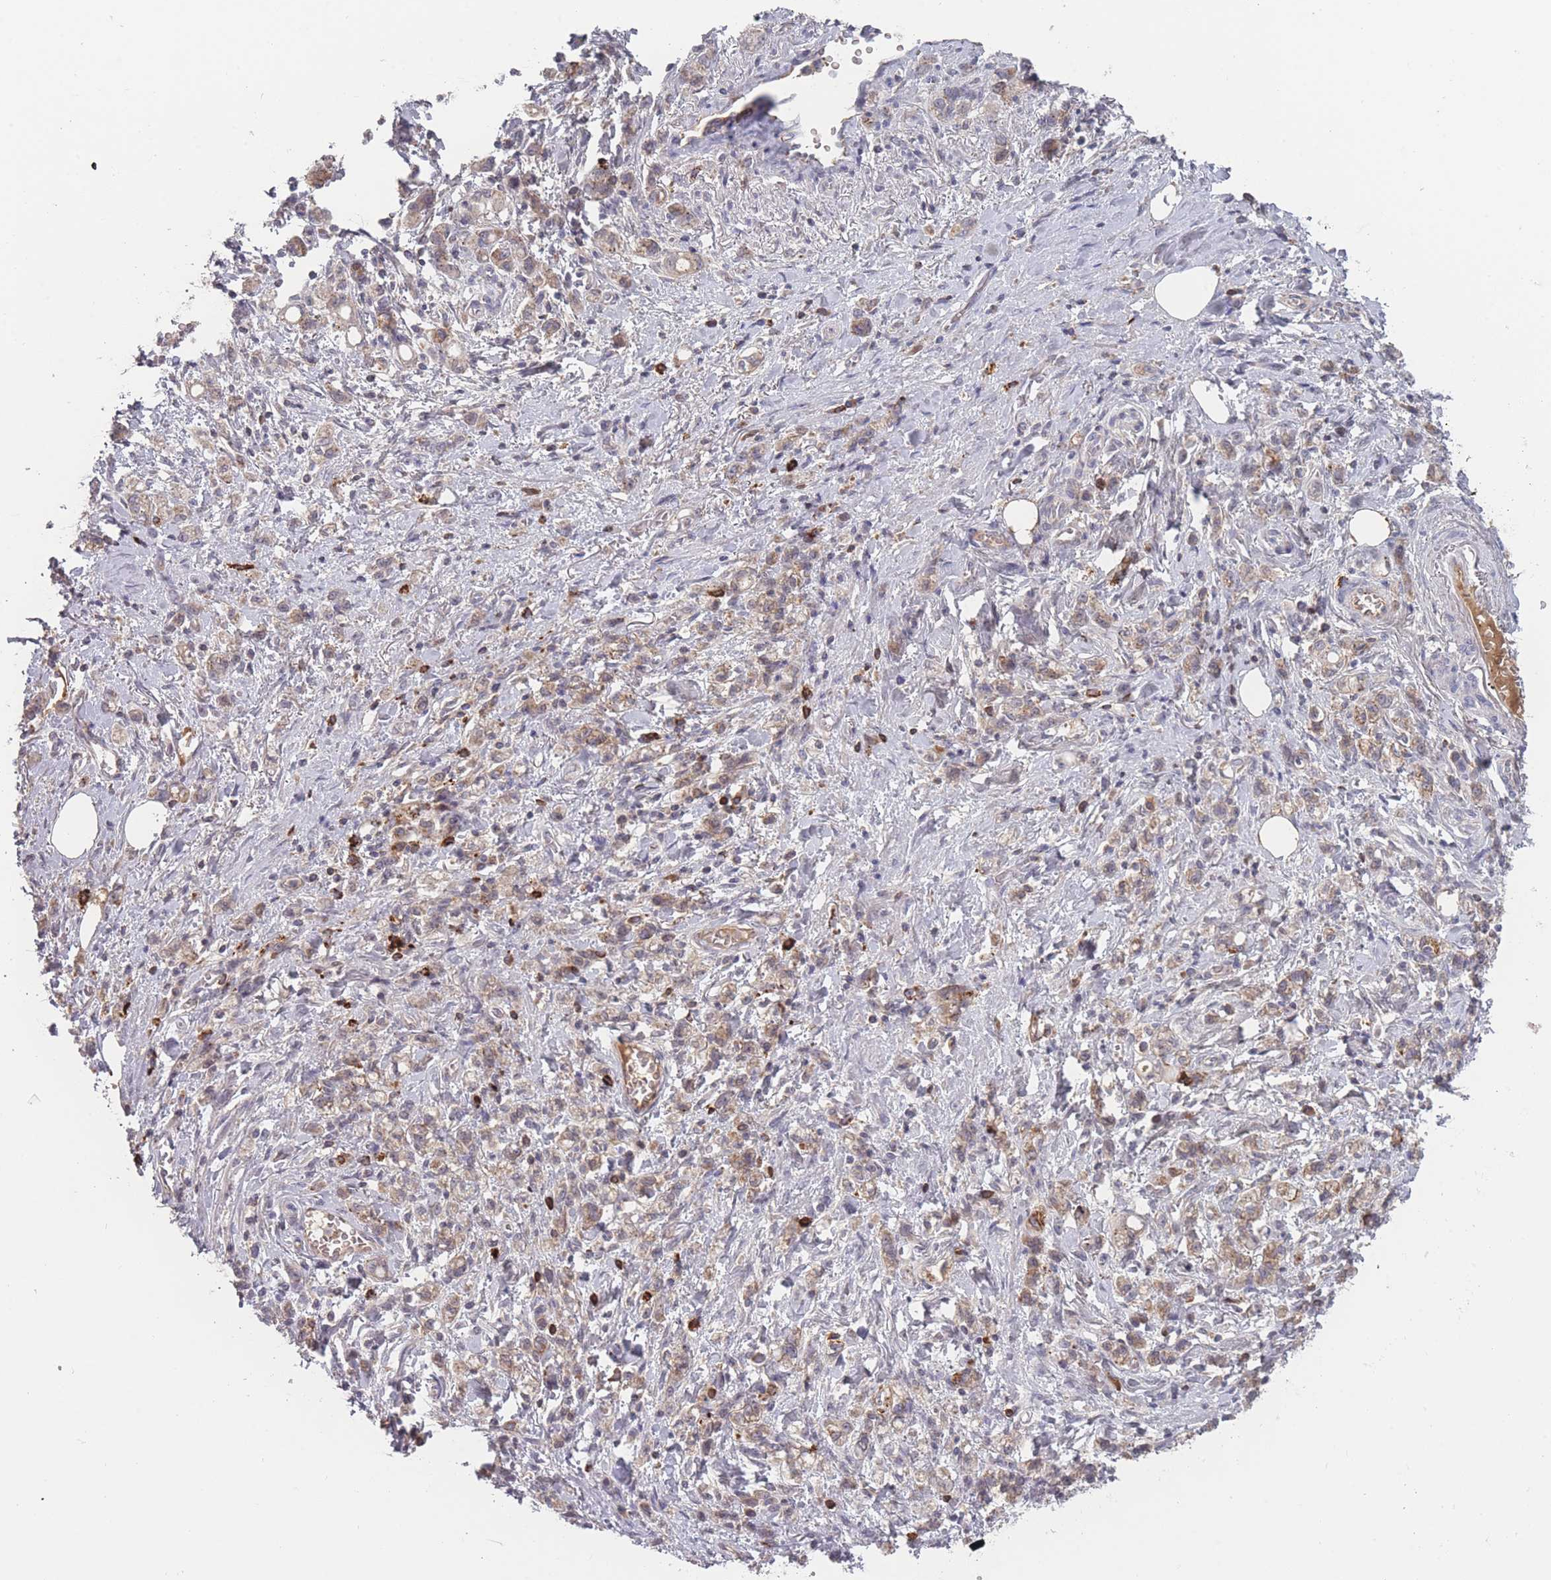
{"staining": {"intensity": "weak", "quantity": "<25%", "location": "cytoplasmic/membranous"}, "tissue": "stomach cancer", "cell_type": "Tumor cells", "image_type": "cancer", "snomed": [{"axis": "morphology", "description": "Adenocarcinoma, NOS"}, {"axis": "topography", "description": "Stomach"}], "caption": "A histopathology image of stomach cancer (adenocarcinoma) stained for a protein demonstrates no brown staining in tumor cells. (DAB immunohistochemistry (IHC) with hematoxylin counter stain).", "gene": "TMEM232", "patient": {"sex": "male", "age": 77}}